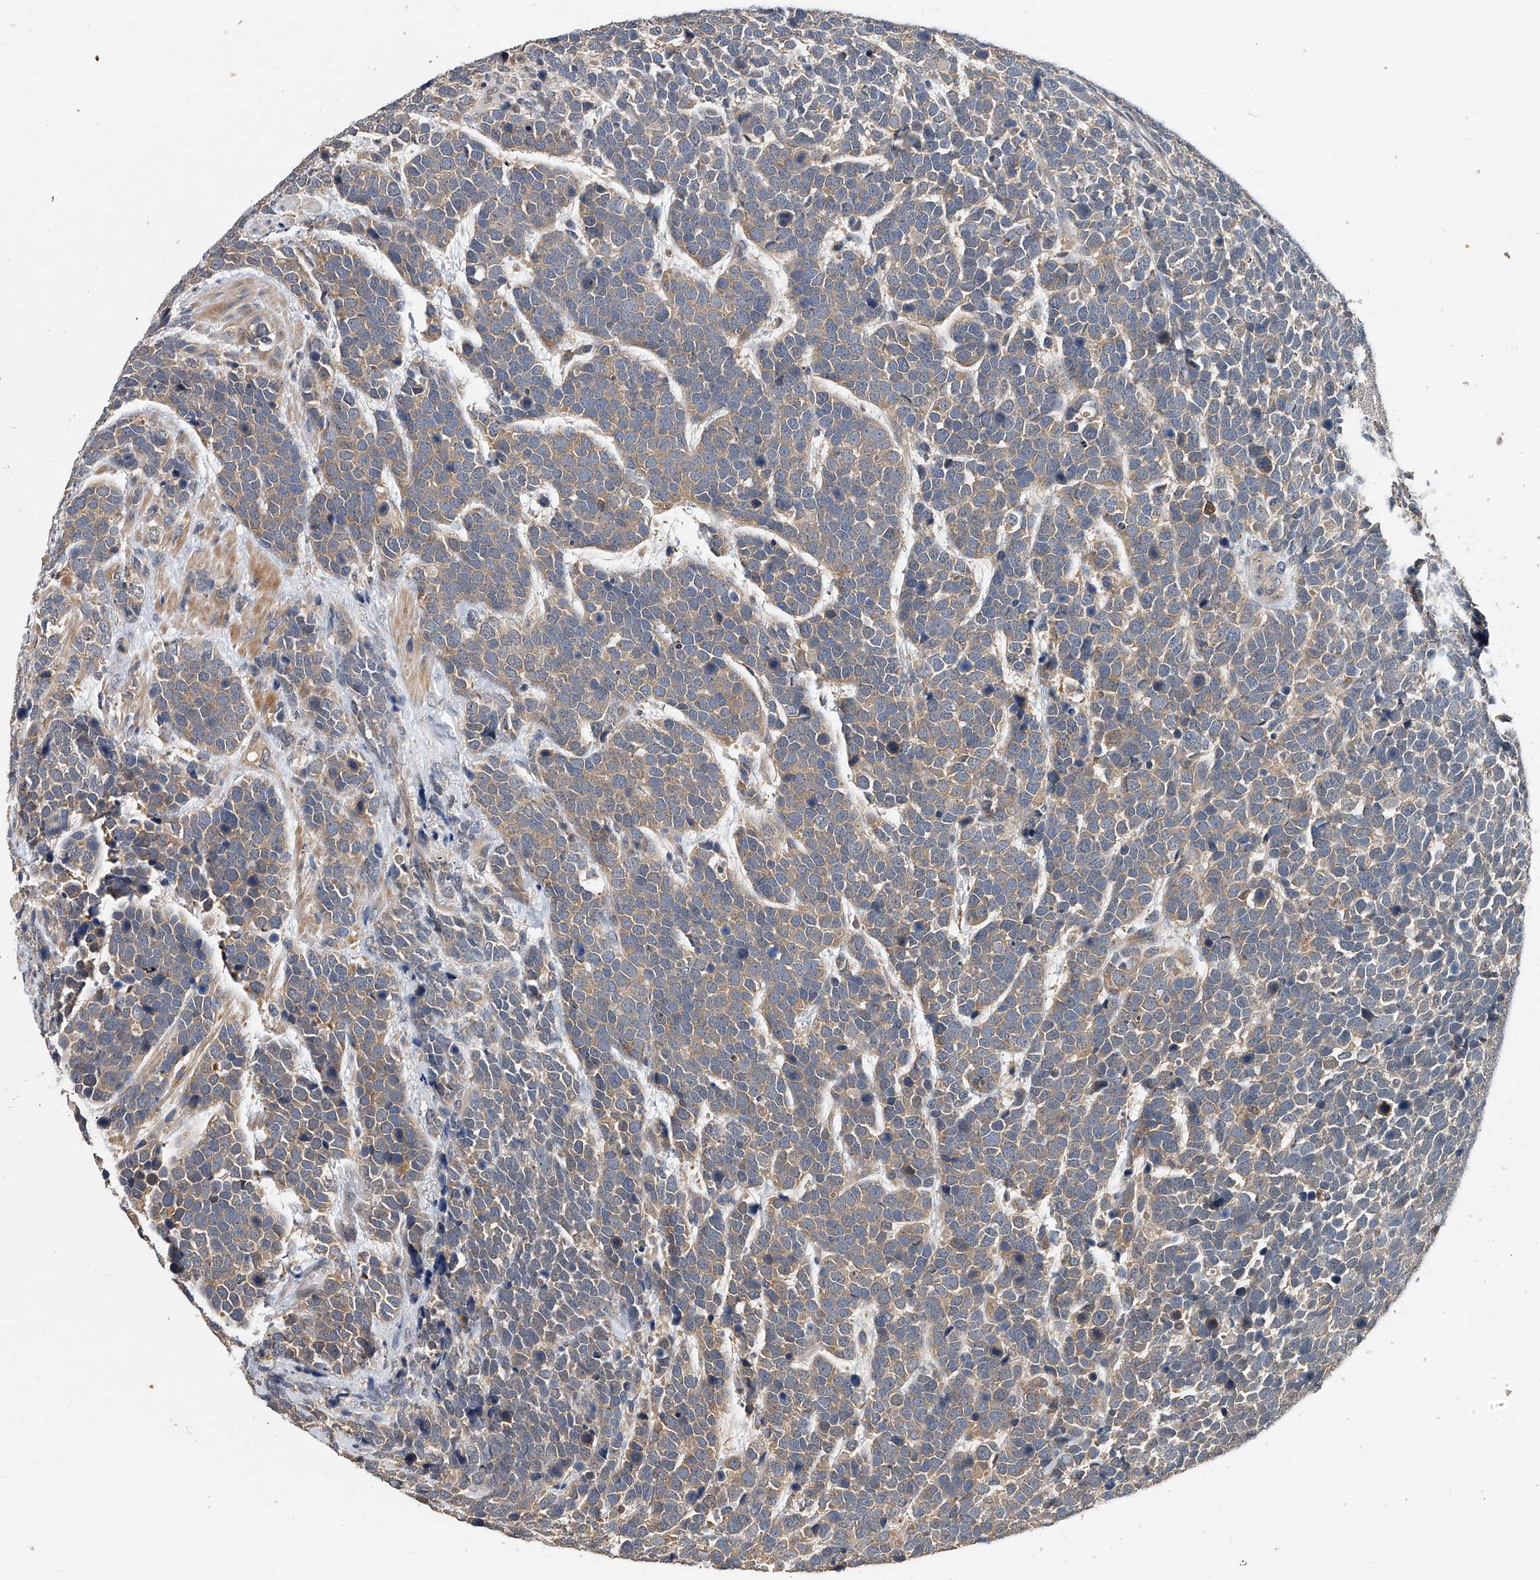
{"staining": {"intensity": "weak", "quantity": ">75%", "location": "cytoplasmic/membranous"}, "tissue": "urothelial cancer", "cell_type": "Tumor cells", "image_type": "cancer", "snomed": [{"axis": "morphology", "description": "Urothelial carcinoma, High grade"}, {"axis": "topography", "description": "Urinary bladder"}], "caption": "IHC of high-grade urothelial carcinoma reveals low levels of weak cytoplasmic/membranous staining in about >75% of tumor cells.", "gene": "JAG2", "patient": {"sex": "female", "age": 82}}